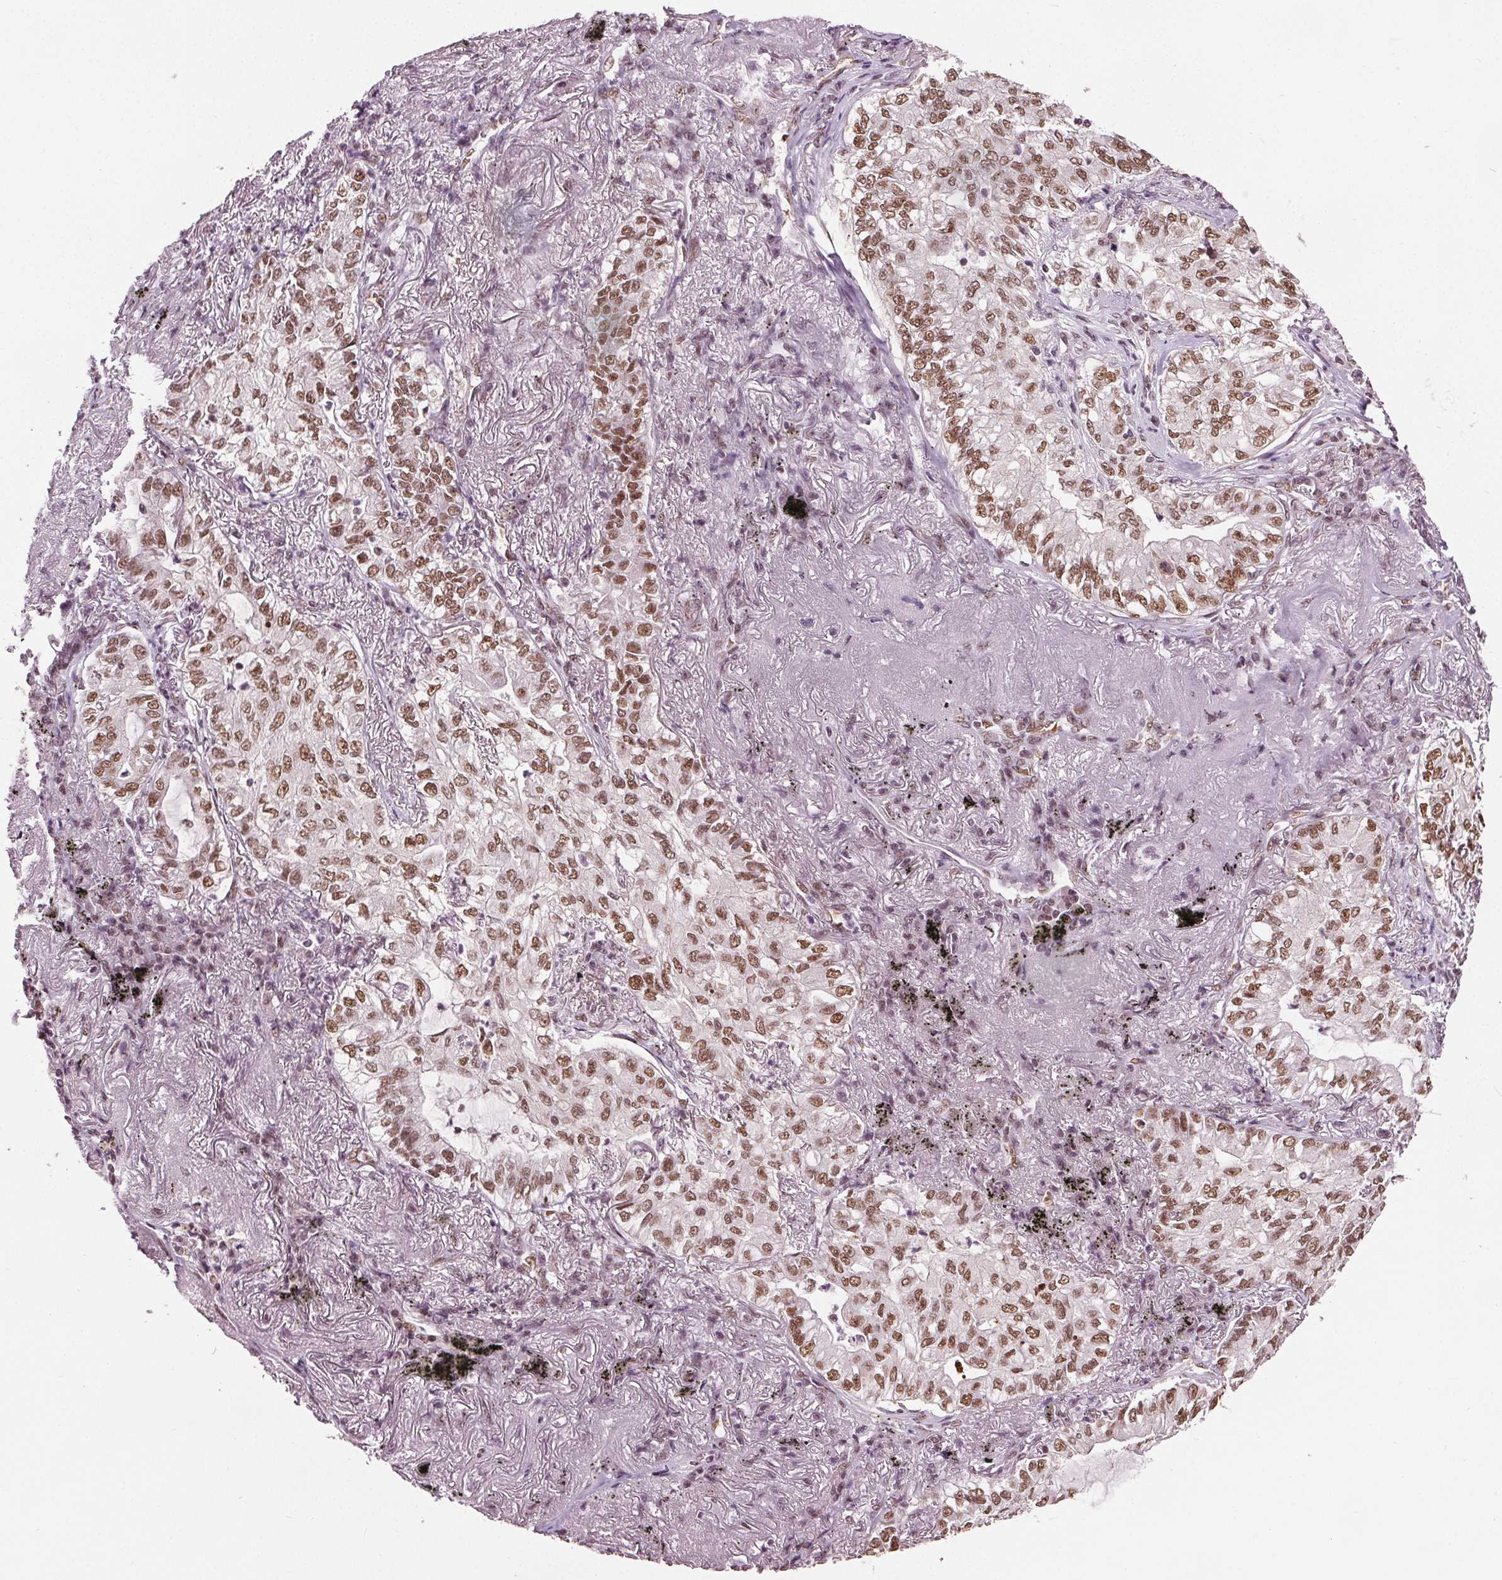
{"staining": {"intensity": "moderate", "quantity": ">75%", "location": "nuclear"}, "tissue": "lung cancer", "cell_type": "Tumor cells", "image_type": "cancer", "snomed": [{"axis": "morphology", "description": "Adenocarcinoma, NOS"}, {"axis": "topography", "description": "Lung"}], "caption": "Moderate nuclear staining for a protein is seen in about >75% of tumor cells of adenocarcinoma (lung) using IHC.", "gene": "IWS1", "patient": {"sex": "female", "age": 73}}